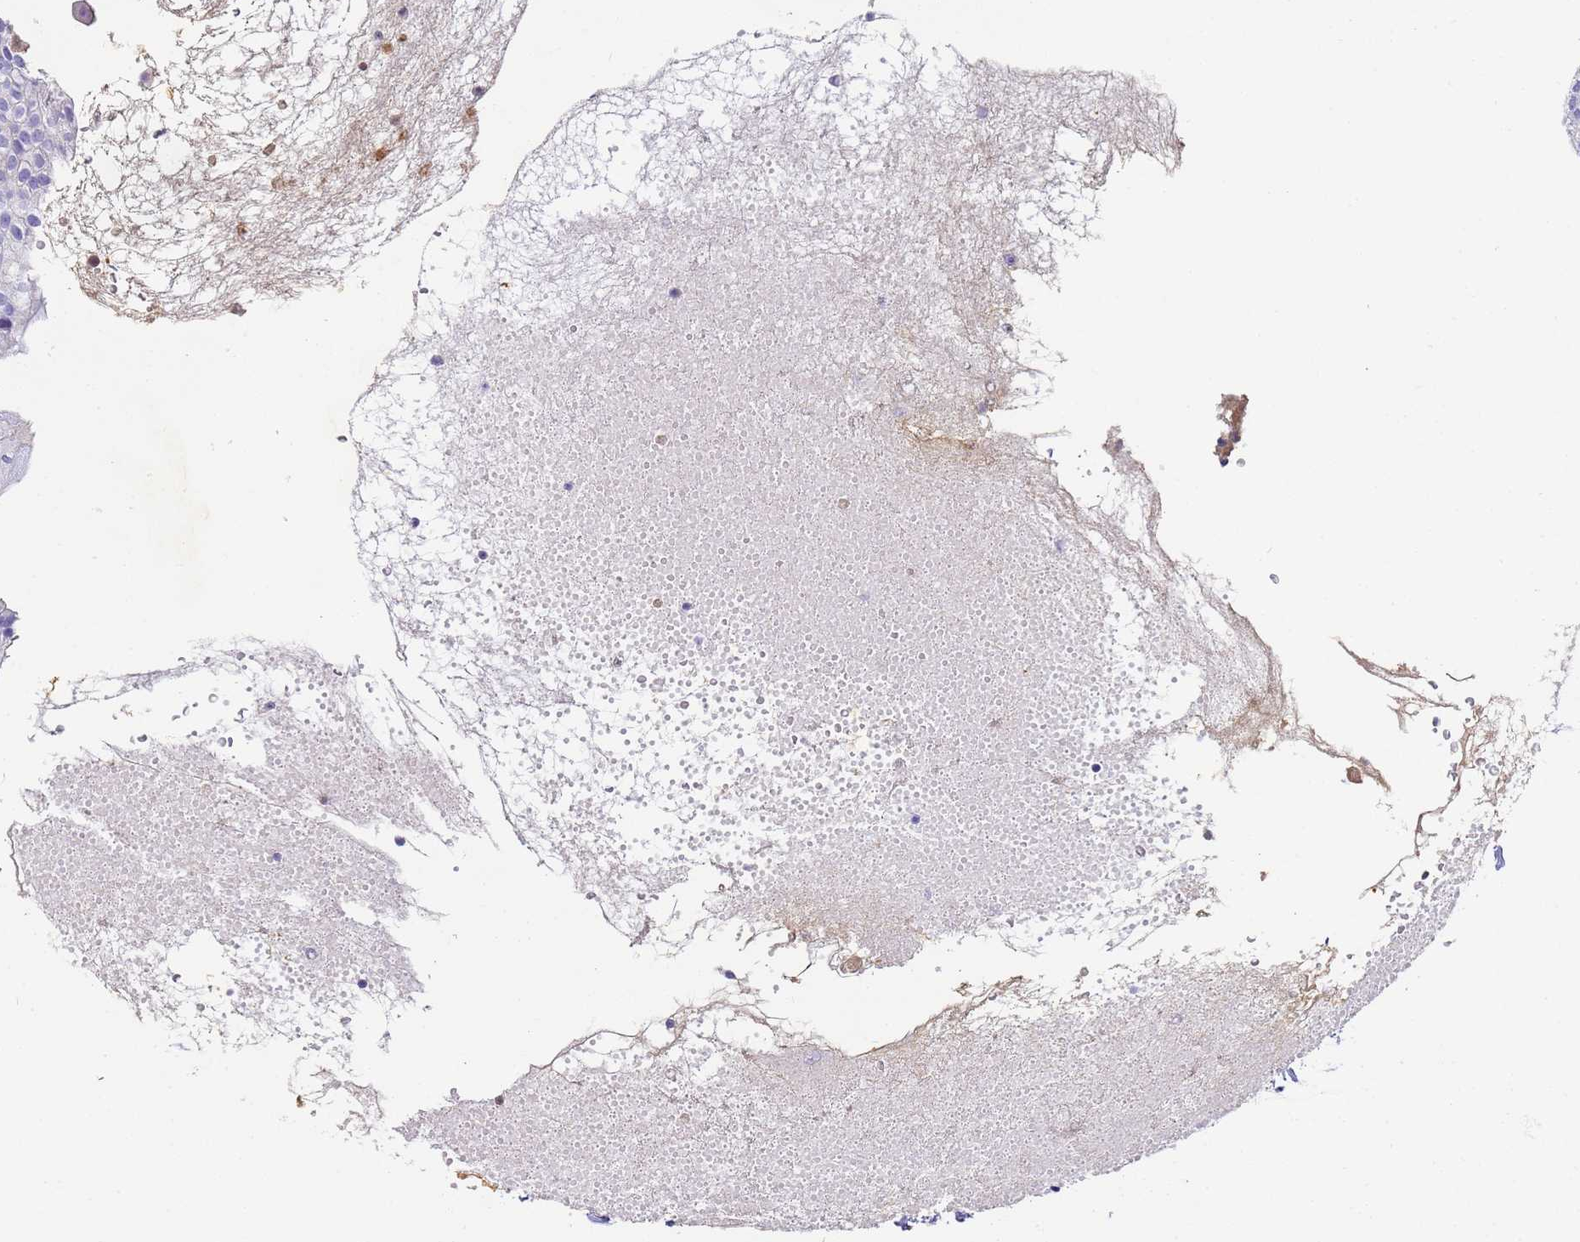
{"staining": {"intensity": "negative", "quantity": "none", "location": "none"}, "tissue": "urinary bladder", "cell_type": "Urothelial cells", "image_type": "normal", "snomed": [{"axis": "morphology", "description": "Normal tissue, NOS"}, {"axis": "topography", "description": "Urinary bladder"}], "caption": "This photomicrograph is of benign urinary bladder stained with immunohistochemistry to label a protein in brown with the nuclei are counter-stained blue. There is no expression in urothelial cells. (DAB immunohistochemistry, high magnification).", "gene": "CFHR1", "patient": {"sex": "male", "age": 55}}